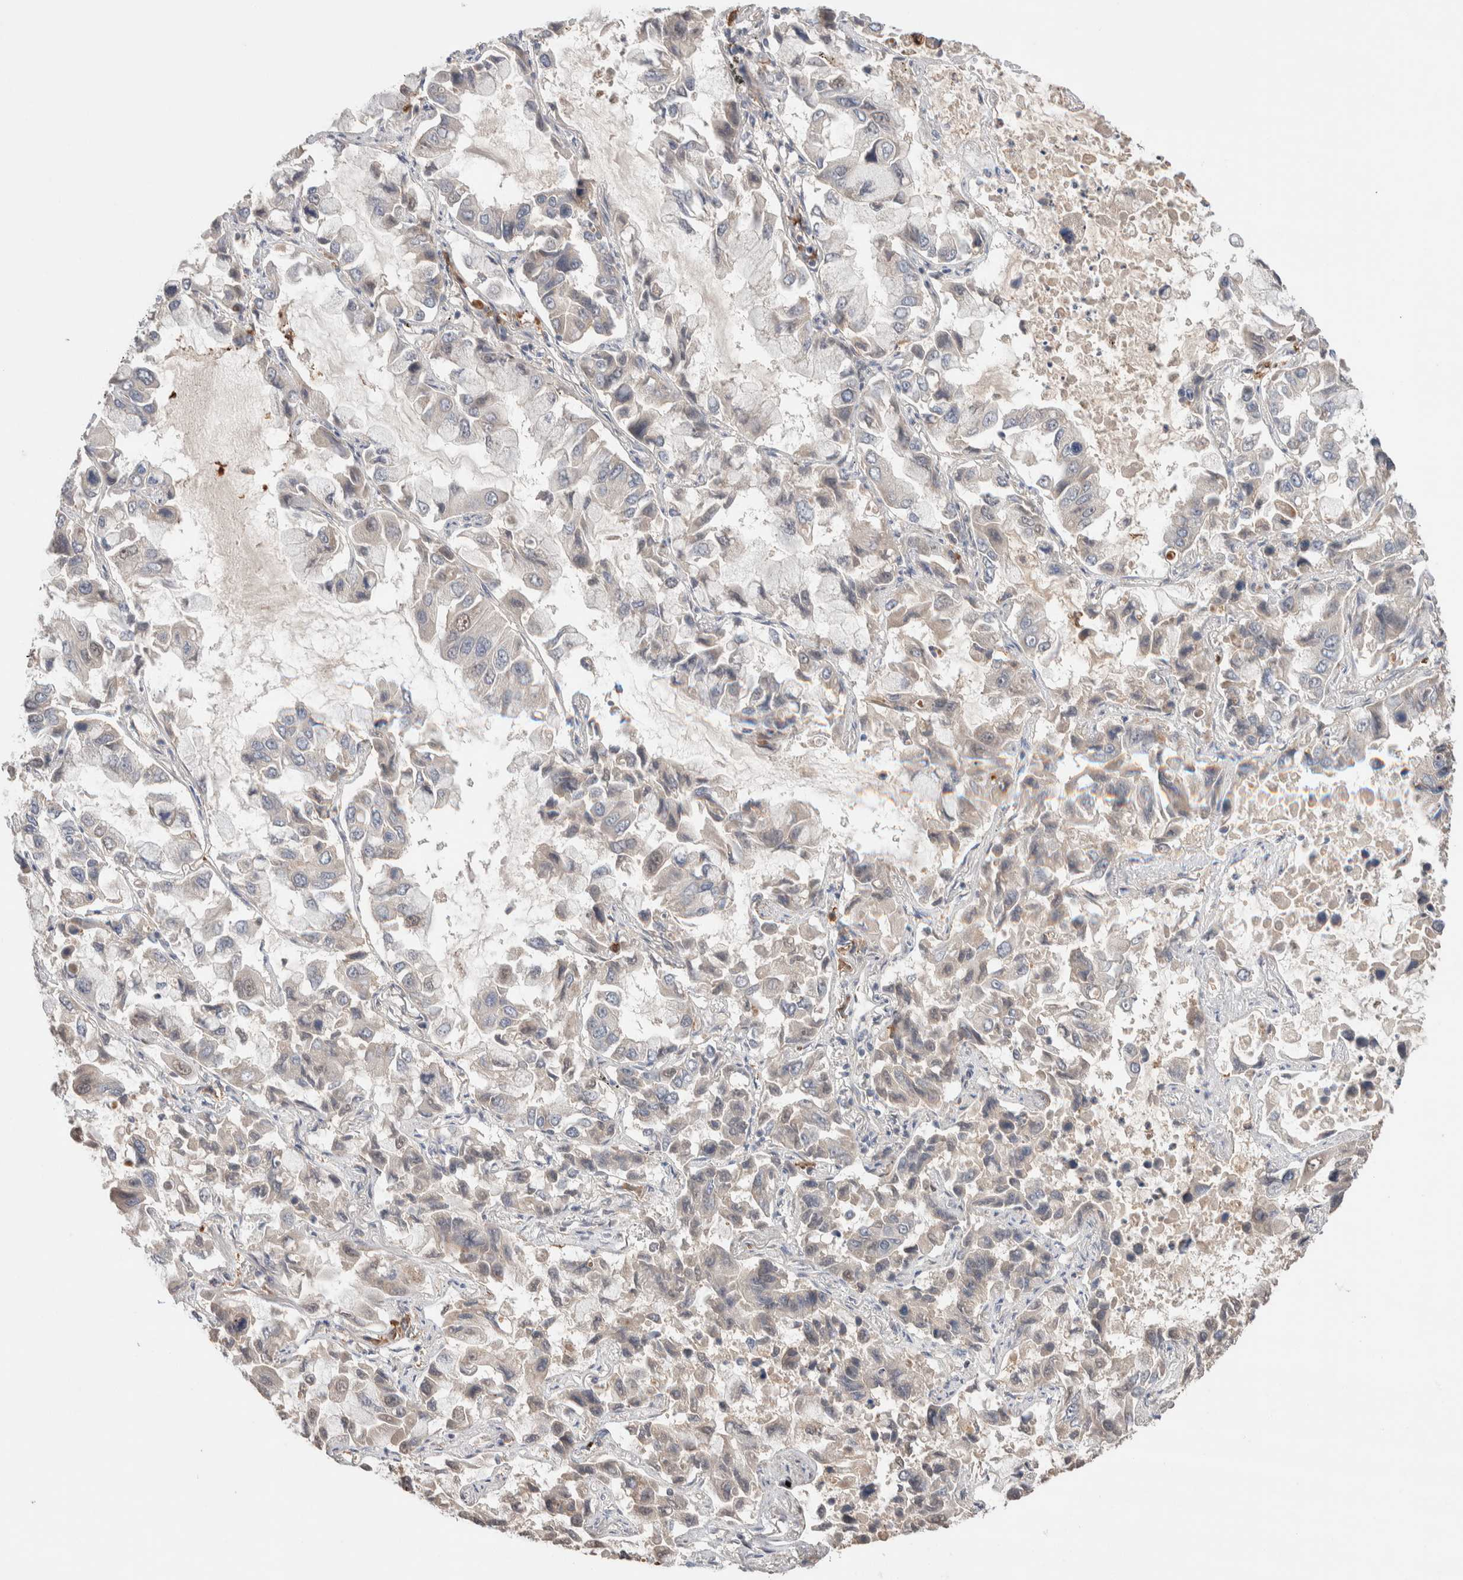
{"staining": {"intensity": "negative", "quantity": "none", "location": "none"}, "tissue": "lung cancer", "cell_type": "Tumor cells", "image_type": "cancer", "snomed": [{"axis": "morphology", "description": "Adenocarcinoma, NOS"}, {"axis": "topography", "description": "Lung"}], "caption": "Protein analysis of lung adenocarcinoma reveals no significant expression in tumor cells.", "gene": "WDR91", "patient": {"sex": "male", "age": 64}}